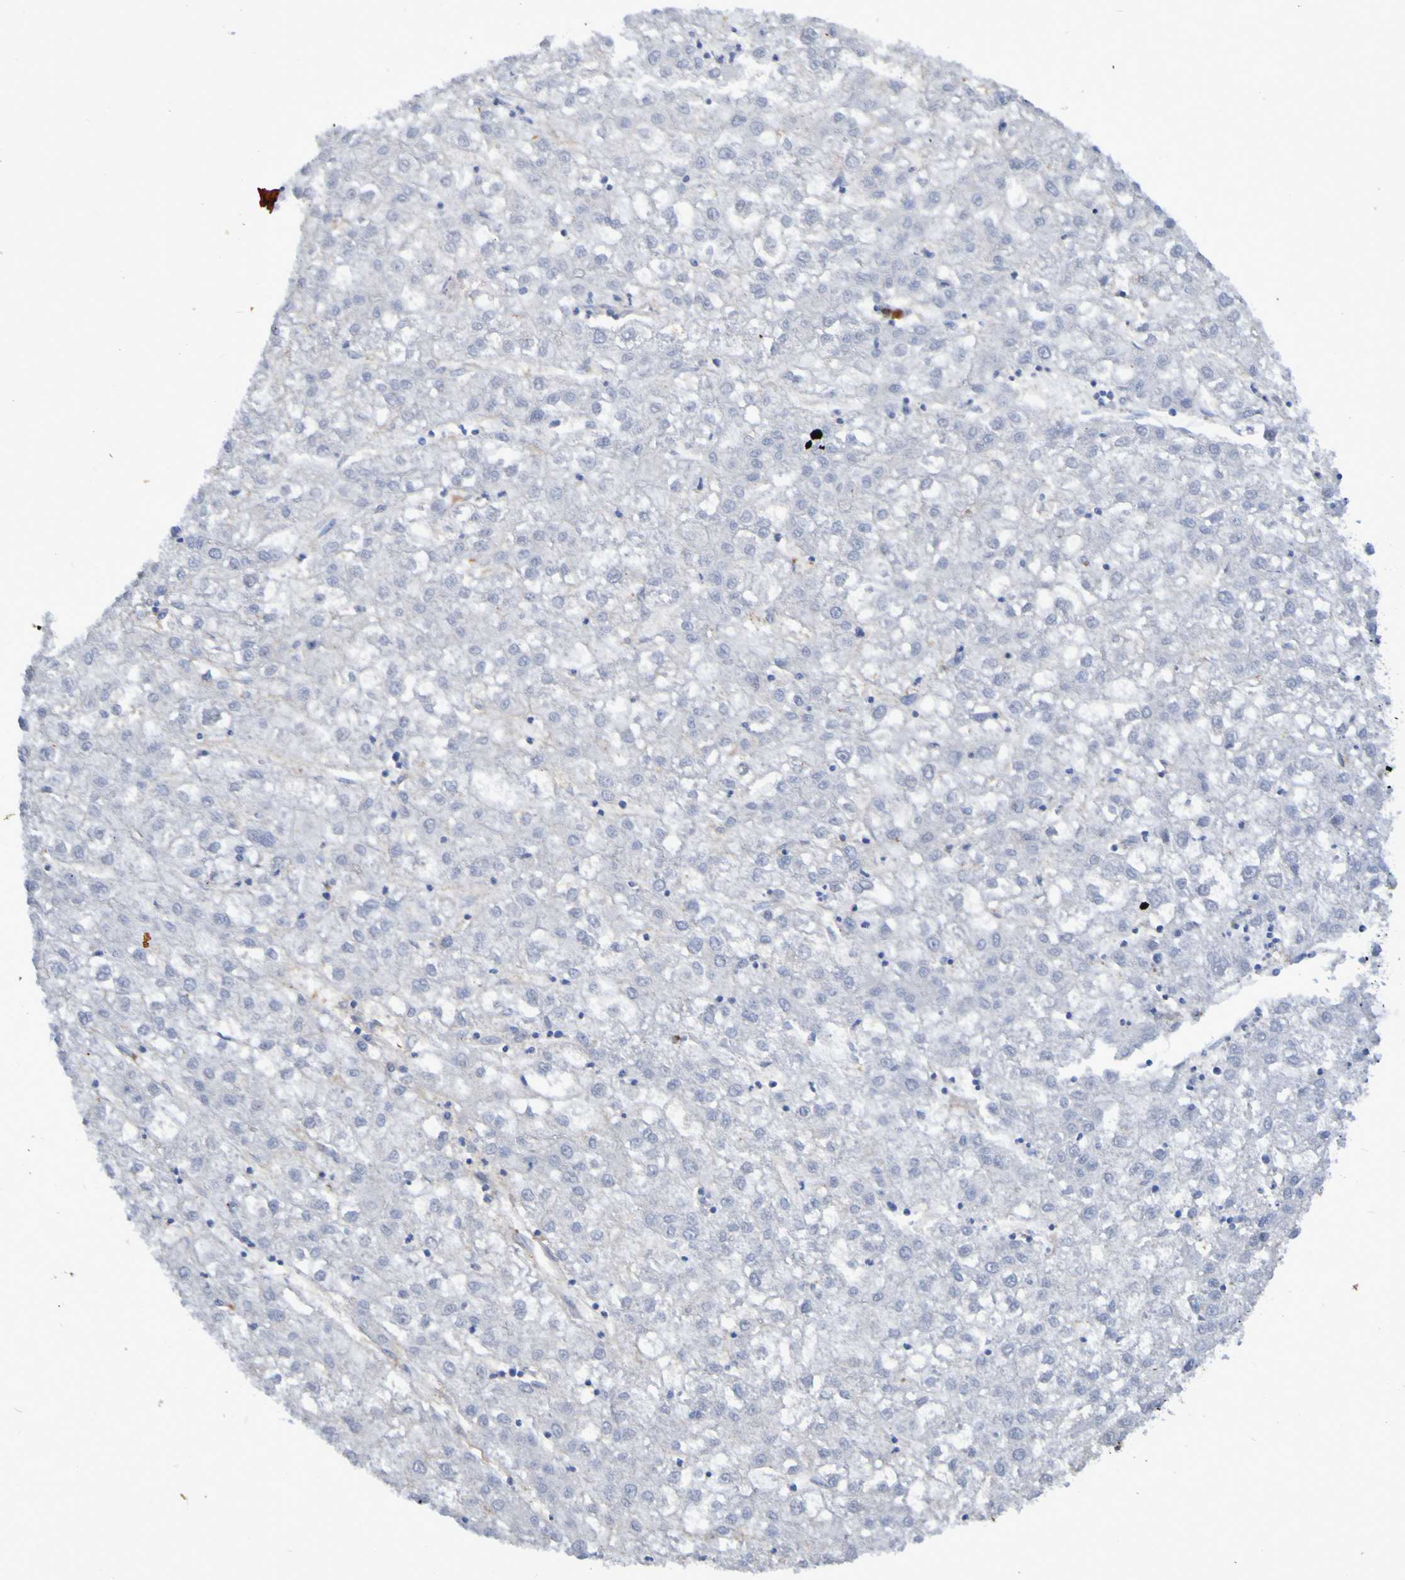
{"staining": {"intensity": "negative", "quantity": "none", "location": "none"}, "tissue": "liver cancer", "cell_type": "Tumor cells", "image_type": "cancer", "snomed": [{"axis": "morphology", "description": "Carcinoma, Hepatocellular, NOS"}, {"axis": "topography", "description": "Liver"}], "caption": "Hepatocellular carcinoma (liver) was stained to show a protein in brown. There is no significant staining in tumor cells.", "gene": "SCRG1", "patient": {"sex": "male", "age": 72}}